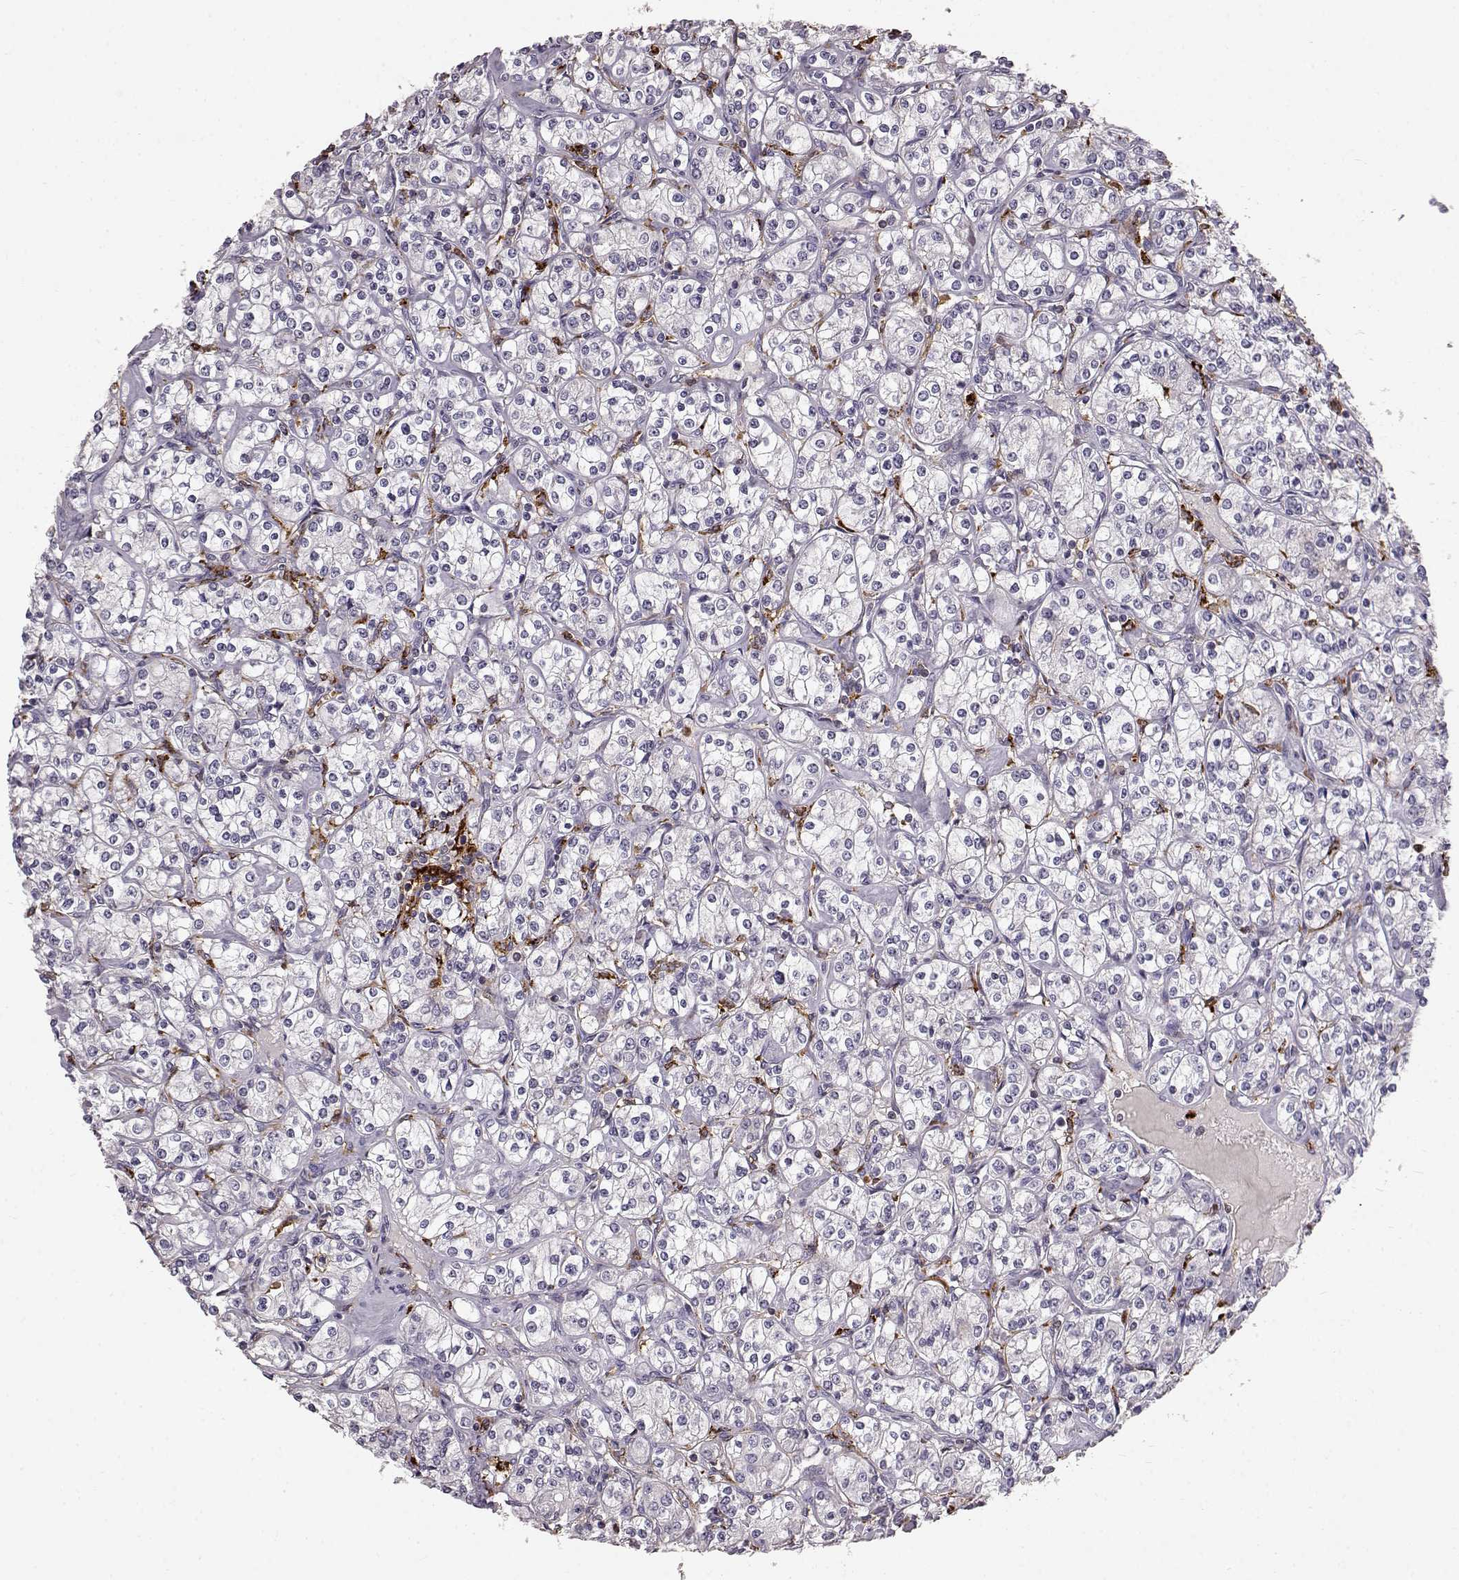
{"staining": {"intensity": "negative", "quantity": "none", "location": "none"}, "tissue": "renal cancer", "cell_type": "Tumor cells", "image_type": "cancer", "snomed": [{"axis": "morphology", "description": "Adenocarcinoma, NOS"}, {"axis": "topography", "description": "Kidney"}], "caption": "An immunohistochemistry image of adenocarcinoma (renal) is shown. There is no staining in tumor cells of adenocarcinoma (renal).", "gene": "CCNF", "patient": {"sex": "male", "age": 77}}